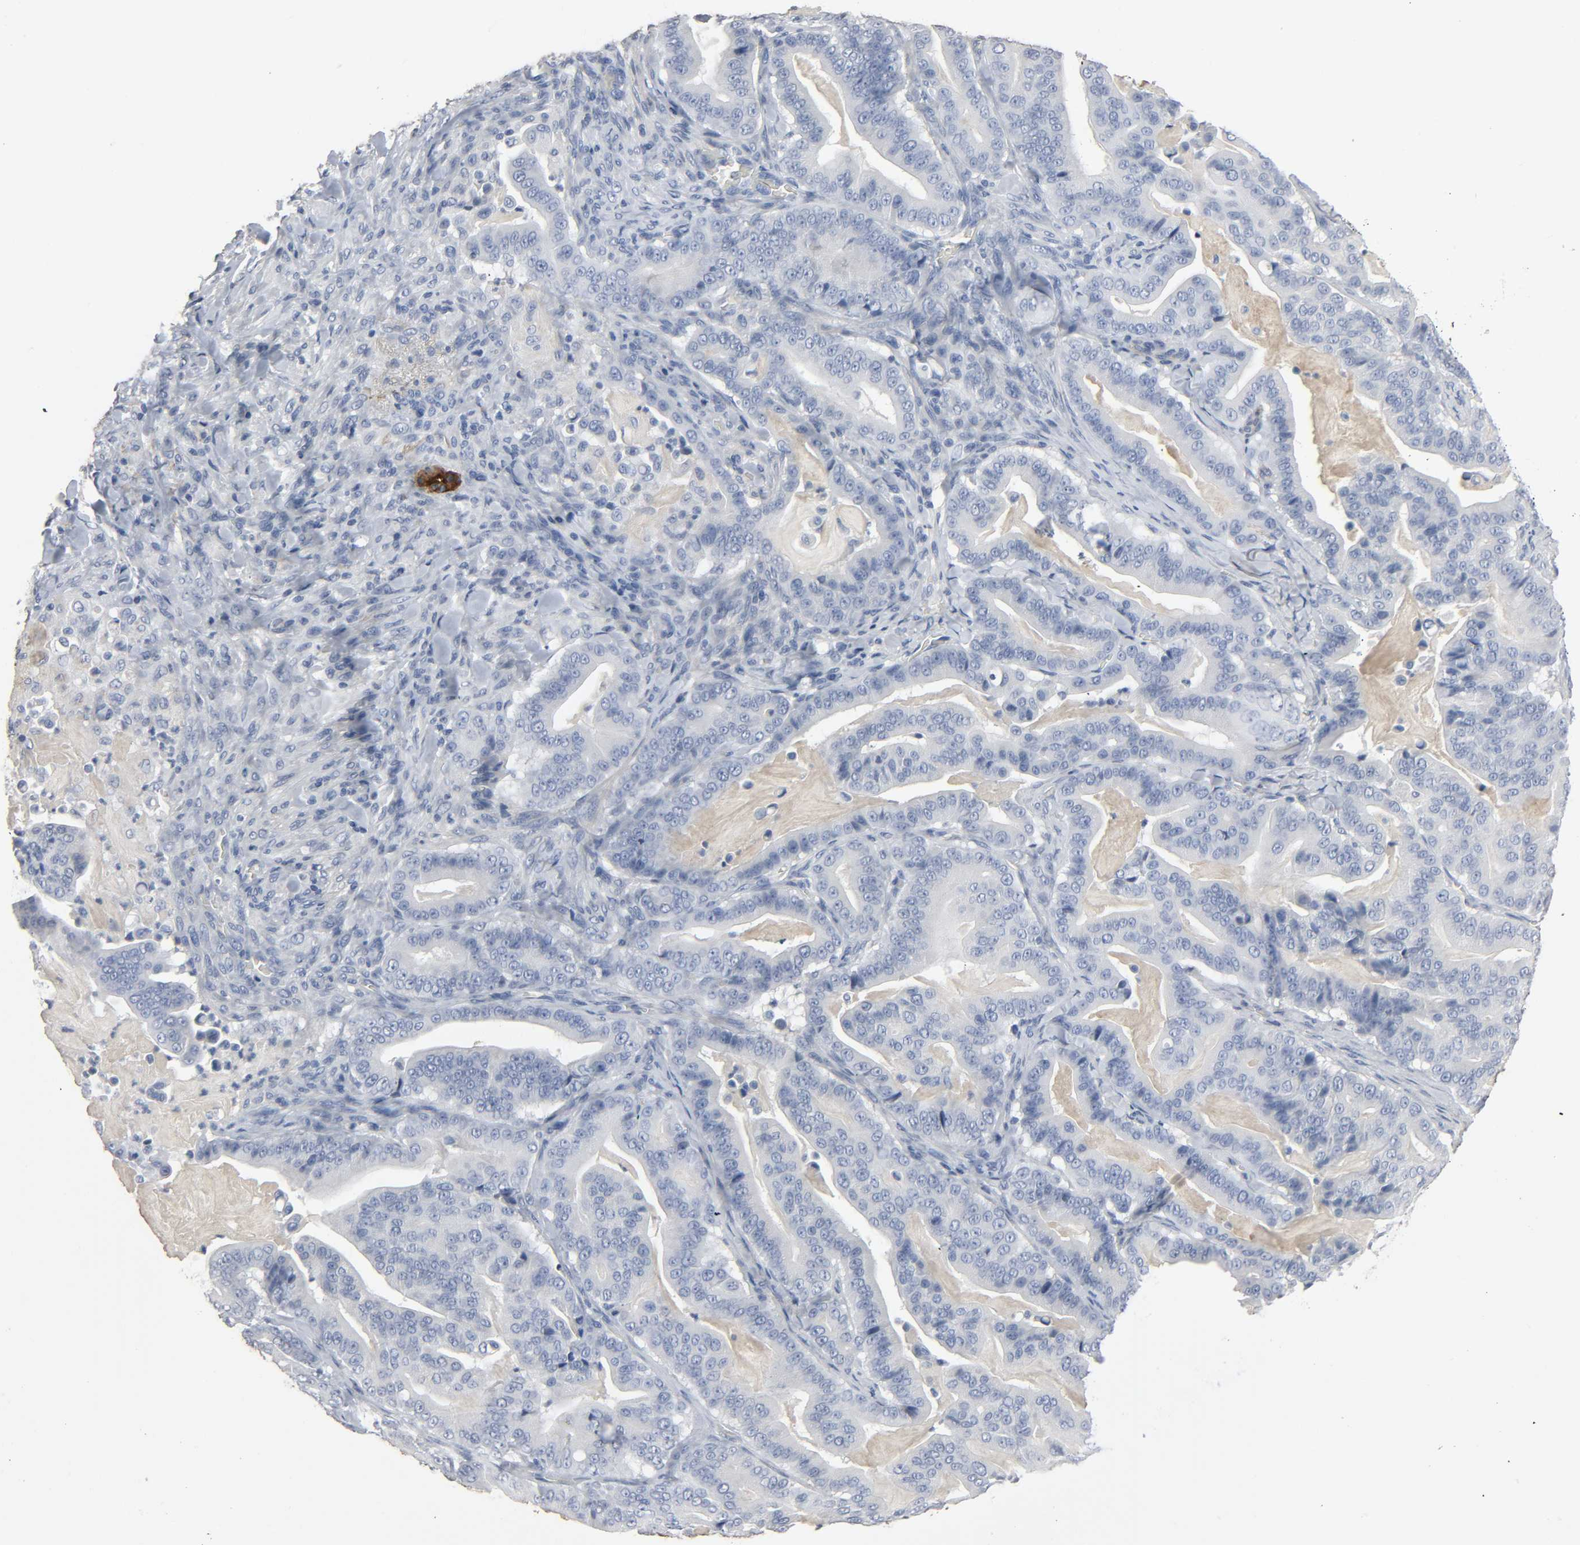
{"staining": {"intensity": "negative", "quantity": "none", "location": "none"}, "tissue": "pancreatic cancer", "cell_type": "Tumor cells", "image_type": "cancer", "snomed": [{"axis": "morphology", "description": "Adenocarcinoma, NOS"}, {"axis": "topography", "description": "Pancreas"}], "caption": "There is no significant positivity in tumor cells of pancreatic cancer. Nuclei are stained in blue.", "gene": "FBLN5", "patient": {"sex": "male", "age": 63}}